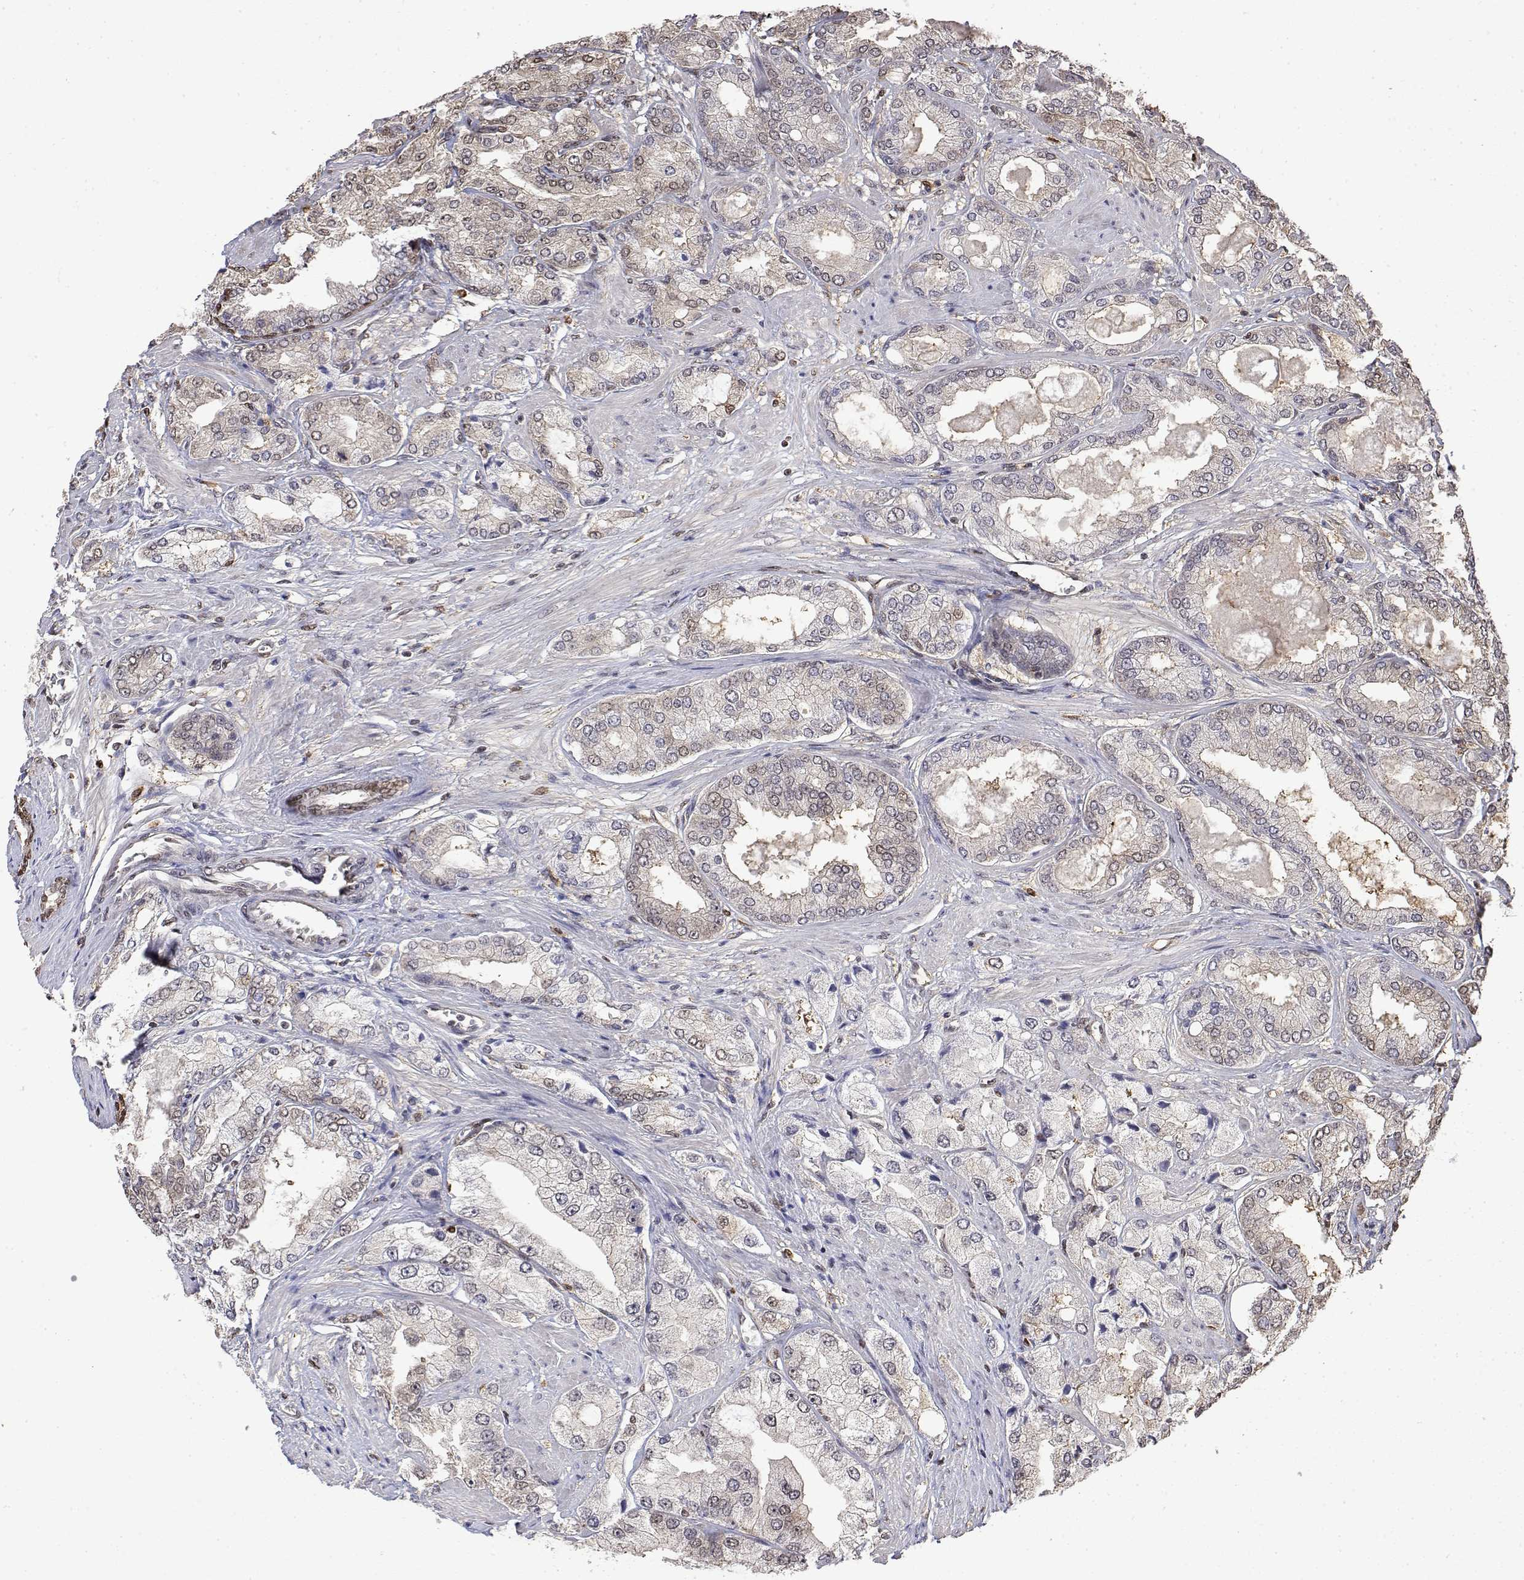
{"staining": {"intensity": "weak", "quantity": "<25%", "location": "nuclear"}, "tissue": "prostate cancer", "cell_type": "Tumor cells", "image_type": "cancer", "snomed": [{"axis": "morphology", "description": "Adenocarcinoma, High grade"}, {"axis": "topography", "description": "Prostate"}], "caption": "IHC of human prostate cancer displays no expression in tumor cells. (Immunohistochemistry, brightfield microscopy, high magnification).", "gene": "TPI1", "patient": {"sex": "male", "age": 68}}